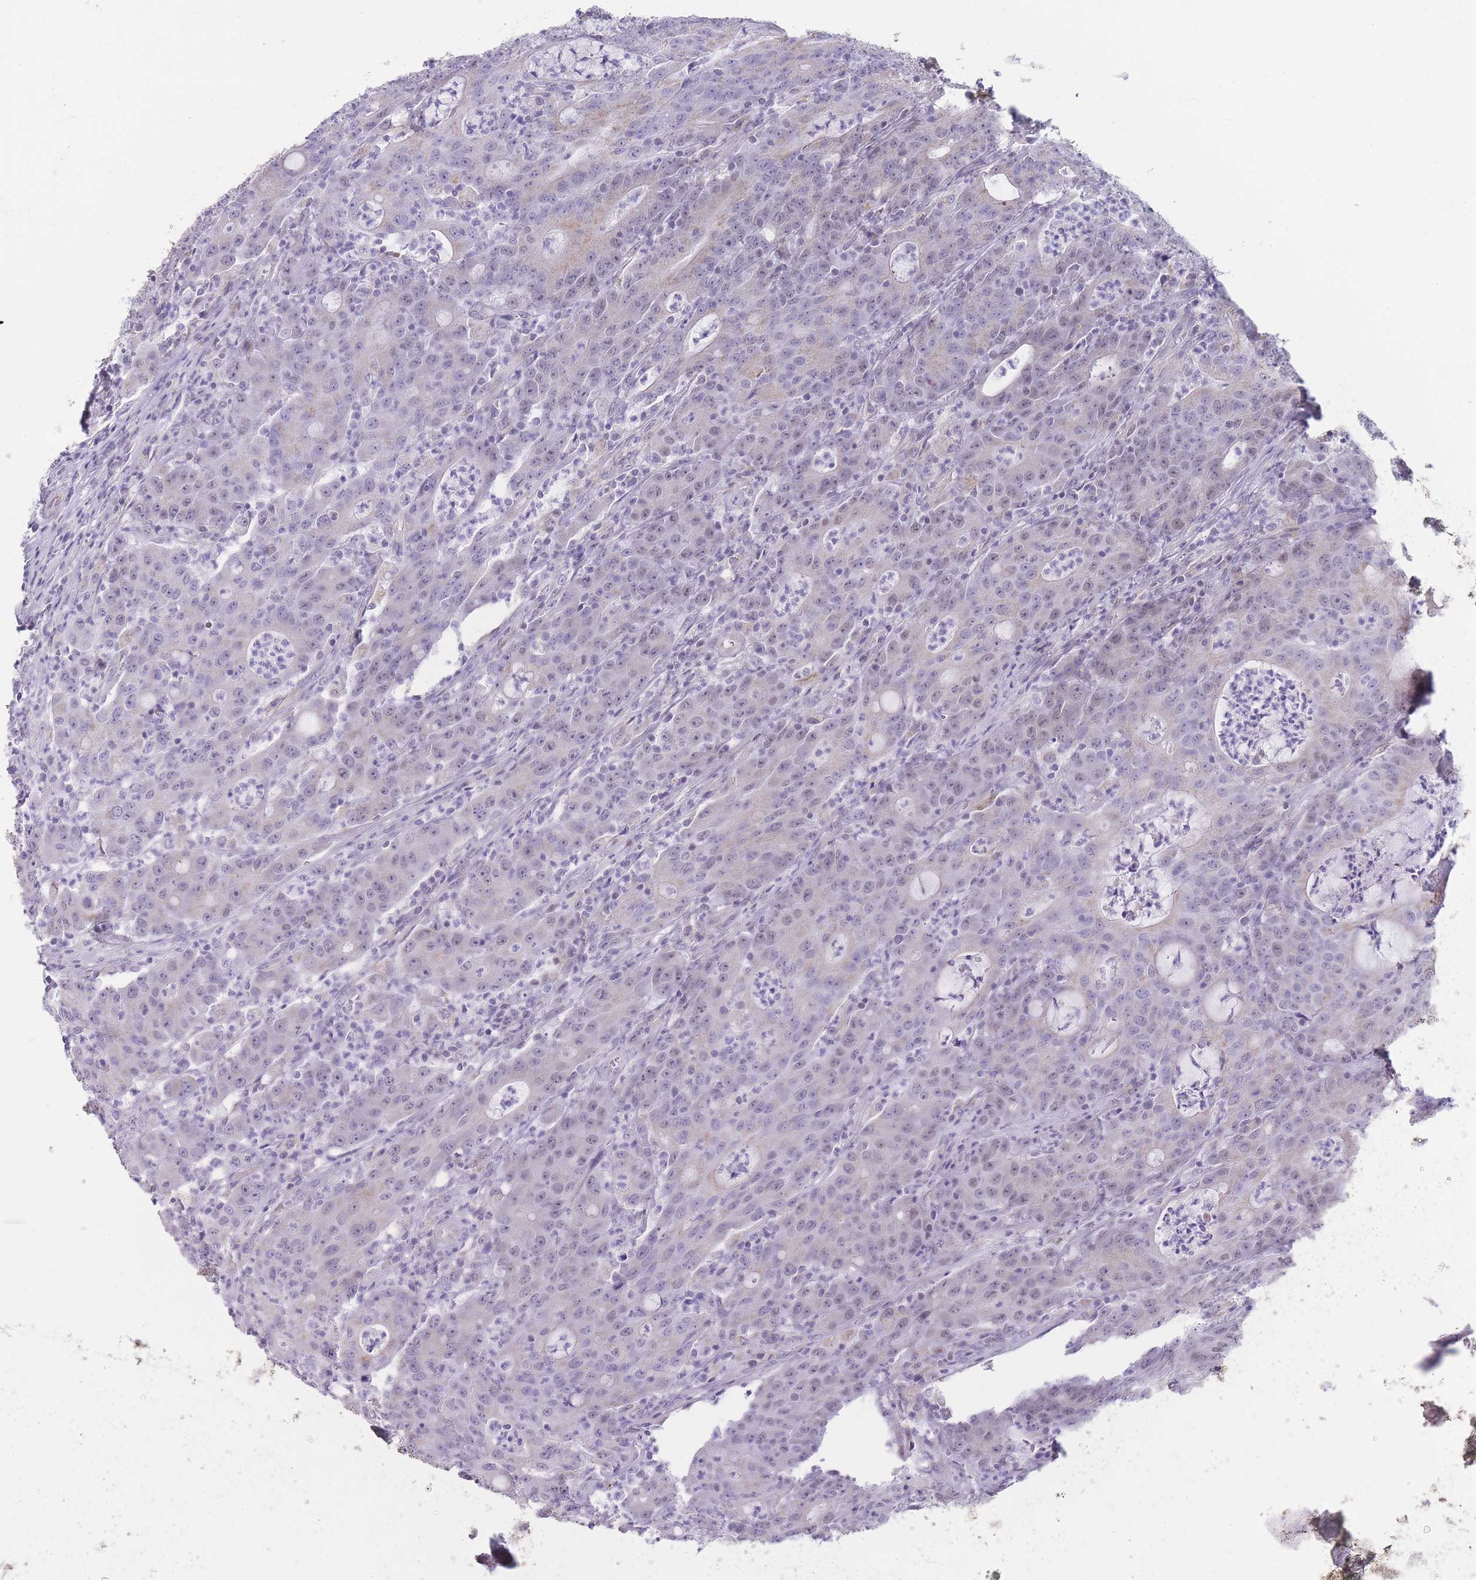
{"staining": {"intensity": "negative", "quantity": "none", "location": "none"}, "tissue": "colorectal cancer", "cell_type": "Tumor cells", "image_type": "cancer", "snomed": [{"axis": "morphology", "description": "Adenocarcinoma, NOS"}, {"axis": "topography", "description": "Colon"}], "caption": "Protein analysis of colorectal cancer reveals no significant positivity in tumor cells.", "gene": "ZBTB24", "patient": {"sex": "male", "age": 83}}